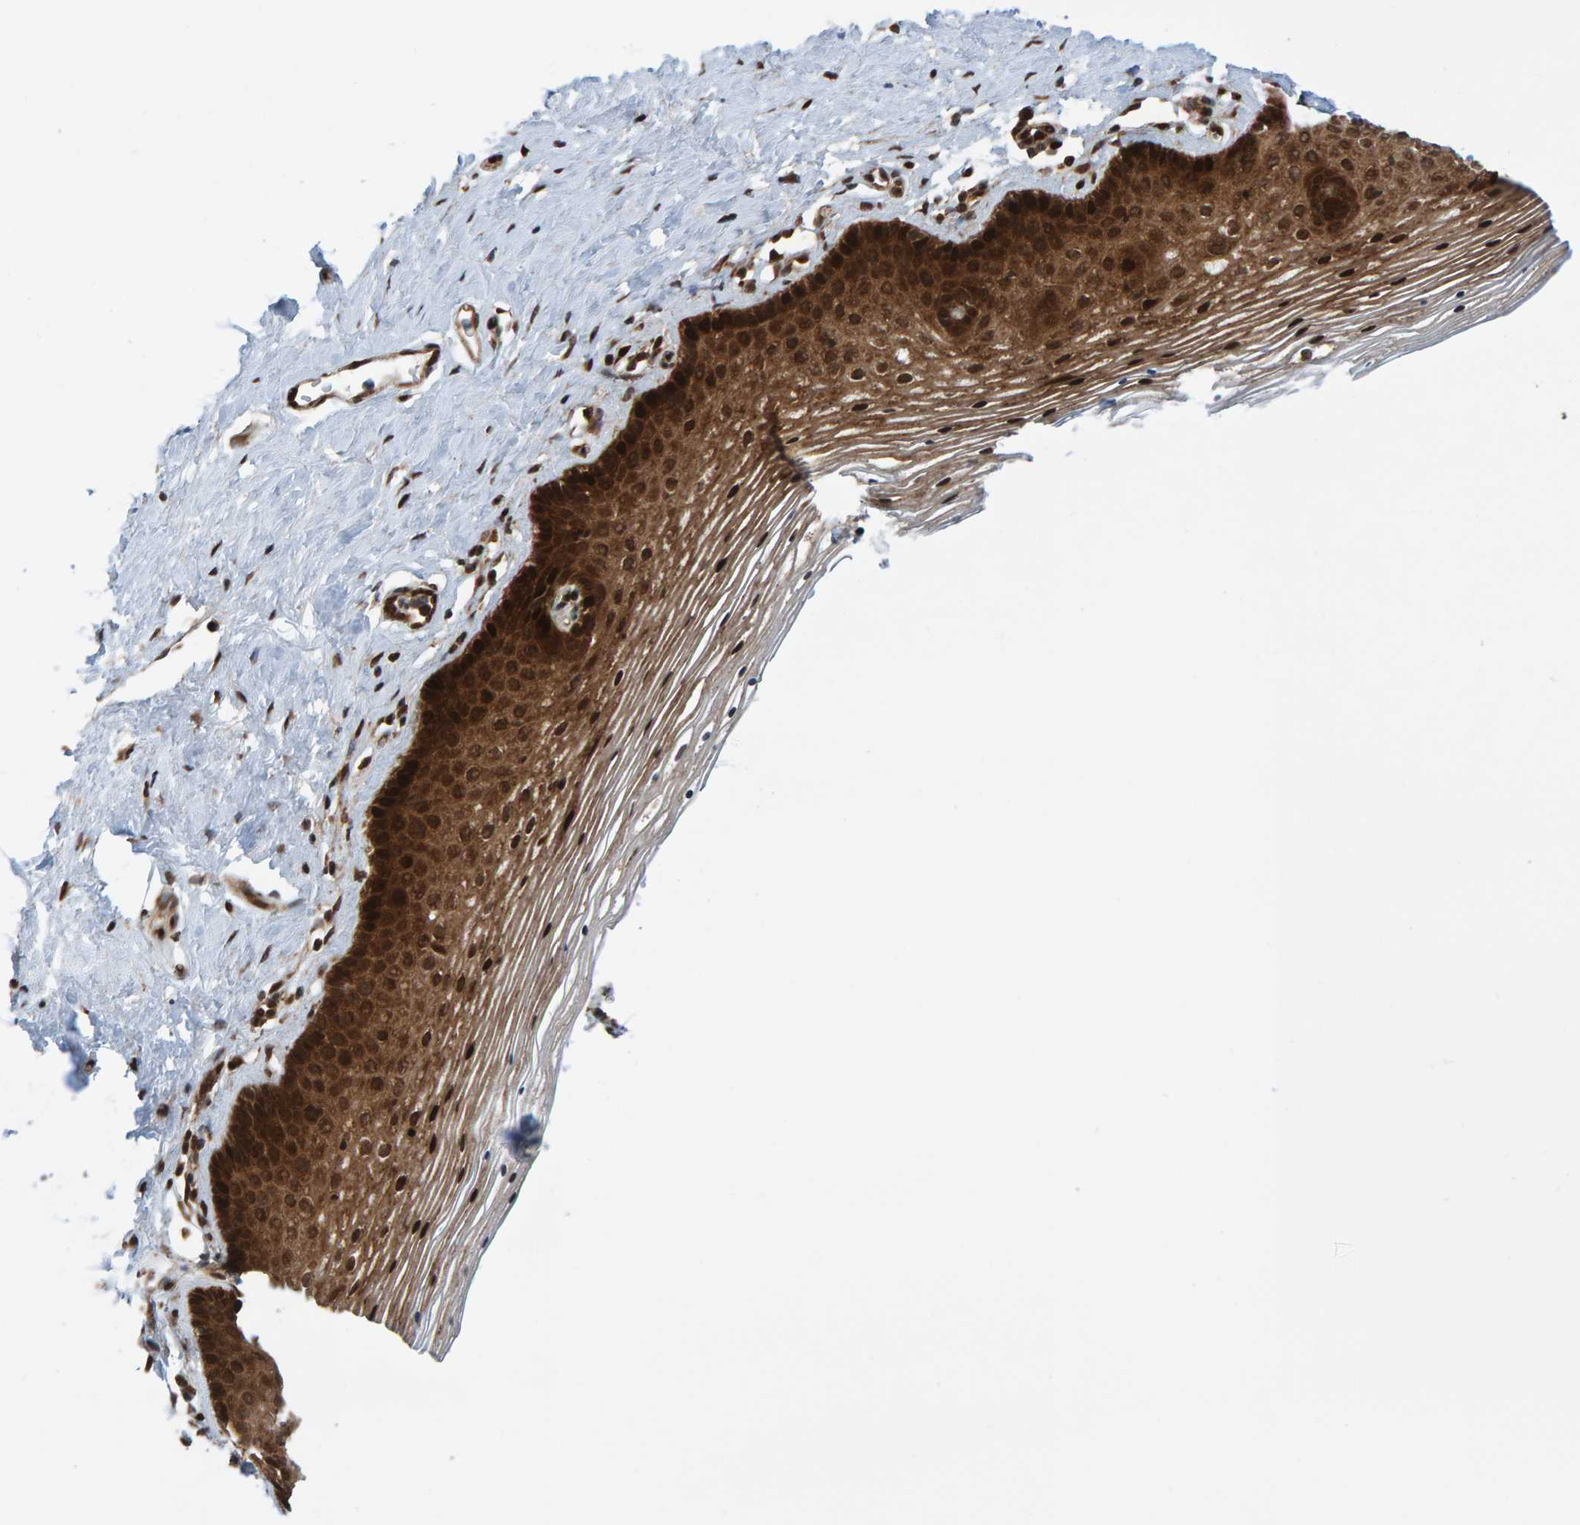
{"staining": {"intensity": "strong", "quantity": ">75%", "location": "cytoplasmic/membranous,nuclear"}, "tissue": "vagina", "cell_type": "Squamous epithelial cells", "image_type": "normal", "snomed": [{"axis": "morphology", "description": "Normal tissue, NOS"}, {"axis": "topography", "description": "Vagina"}], "caption": "About >75% of squamous epithelial cells in unremarkable human vagina exhibit strong cytoplasmic/membranous,nuclear protein expression as visualized by brown immunohistochemical staining.", "gene": "ZNF366", "patient": {"sex": "female", "age": 32}}